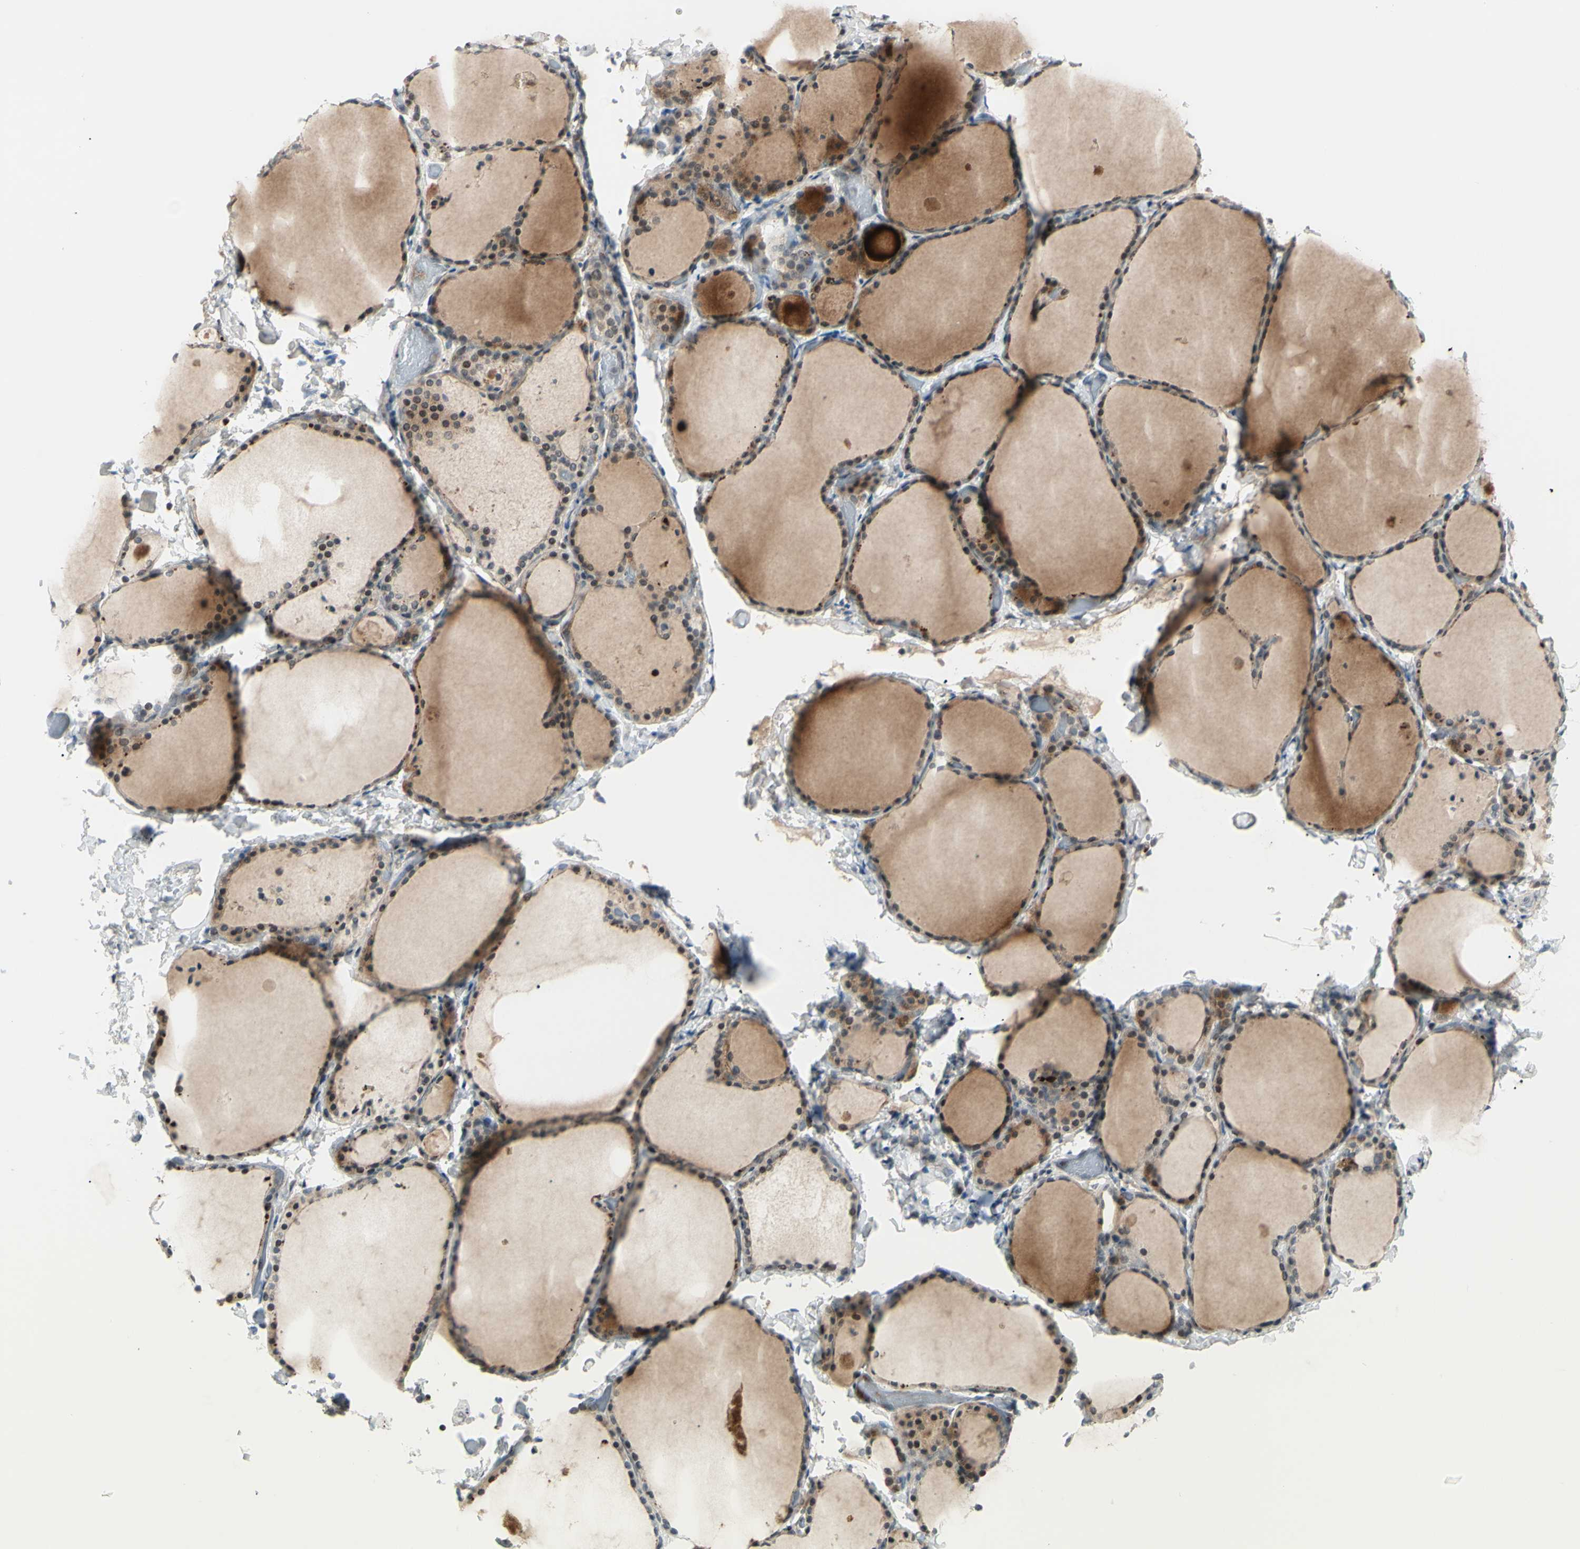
{"staining": {"intensity": "moderate", "quantity": ">75%", "location": "cytoplasmic/membranous"}, "tissue": "thyroid gland", "cell_type": "Glandular cells", "image_type": "normal", "snomed": [{"axis": "morphology", "description": "Normal tissue, NOS"}, {"axis": "morphology", "description": "Papillary adenocarcinoma, NOS"}, {"axis": "topography", "description": "Thyroid gland"}], "caption": "Protein analysis of normal thyroid gland displays moderate cytoplasmic/membranous positivity in approximately >75% of glandular cells.", "gene": "FGFR2", "patient": {"sex": "female", "age": 30}}